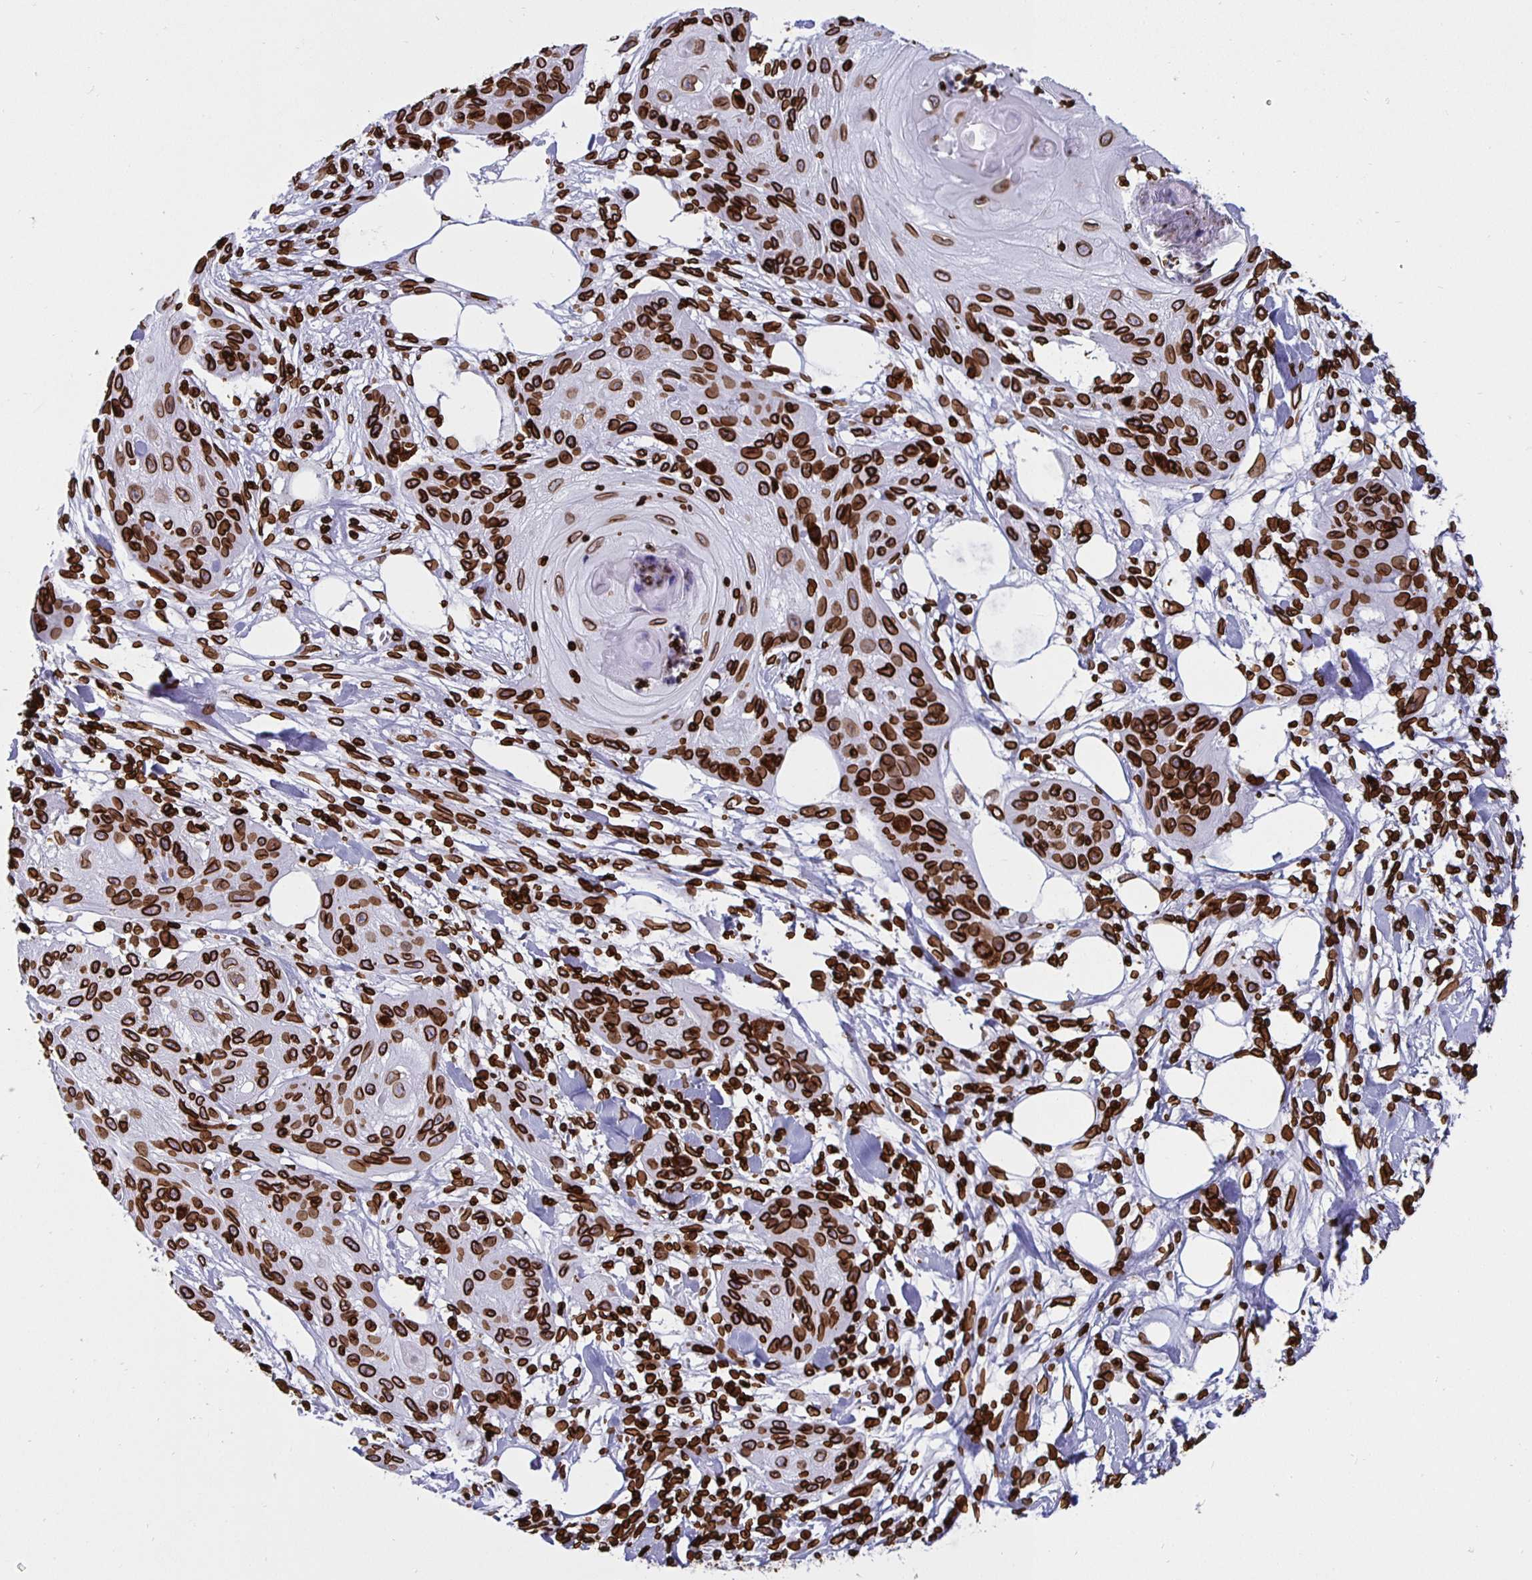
{"staining": {"intensity": "strong", "quantity": ">75%", "location": "cytoplasmic/membranous,nuclear"}, "tissue": "skin cancer", "cell_type": "Tumor cells", "image_type": "cancer", "snomed": [{"axis": "morphology", "description": "Squamous cell carcinoma, NOS"}, {"axis": "topography", "description": "Skin"}], "caption": "Skin cancer (squamous cell carcinoma) stained with DAB immunohistochemistry (IHC) reveals high levels of strong cytoplasmic/membranous and nuclear positivity in approximately >75% of tumor cells.", "gene": "LMNB1", "patient": {"sex": "female", "age": 88}}